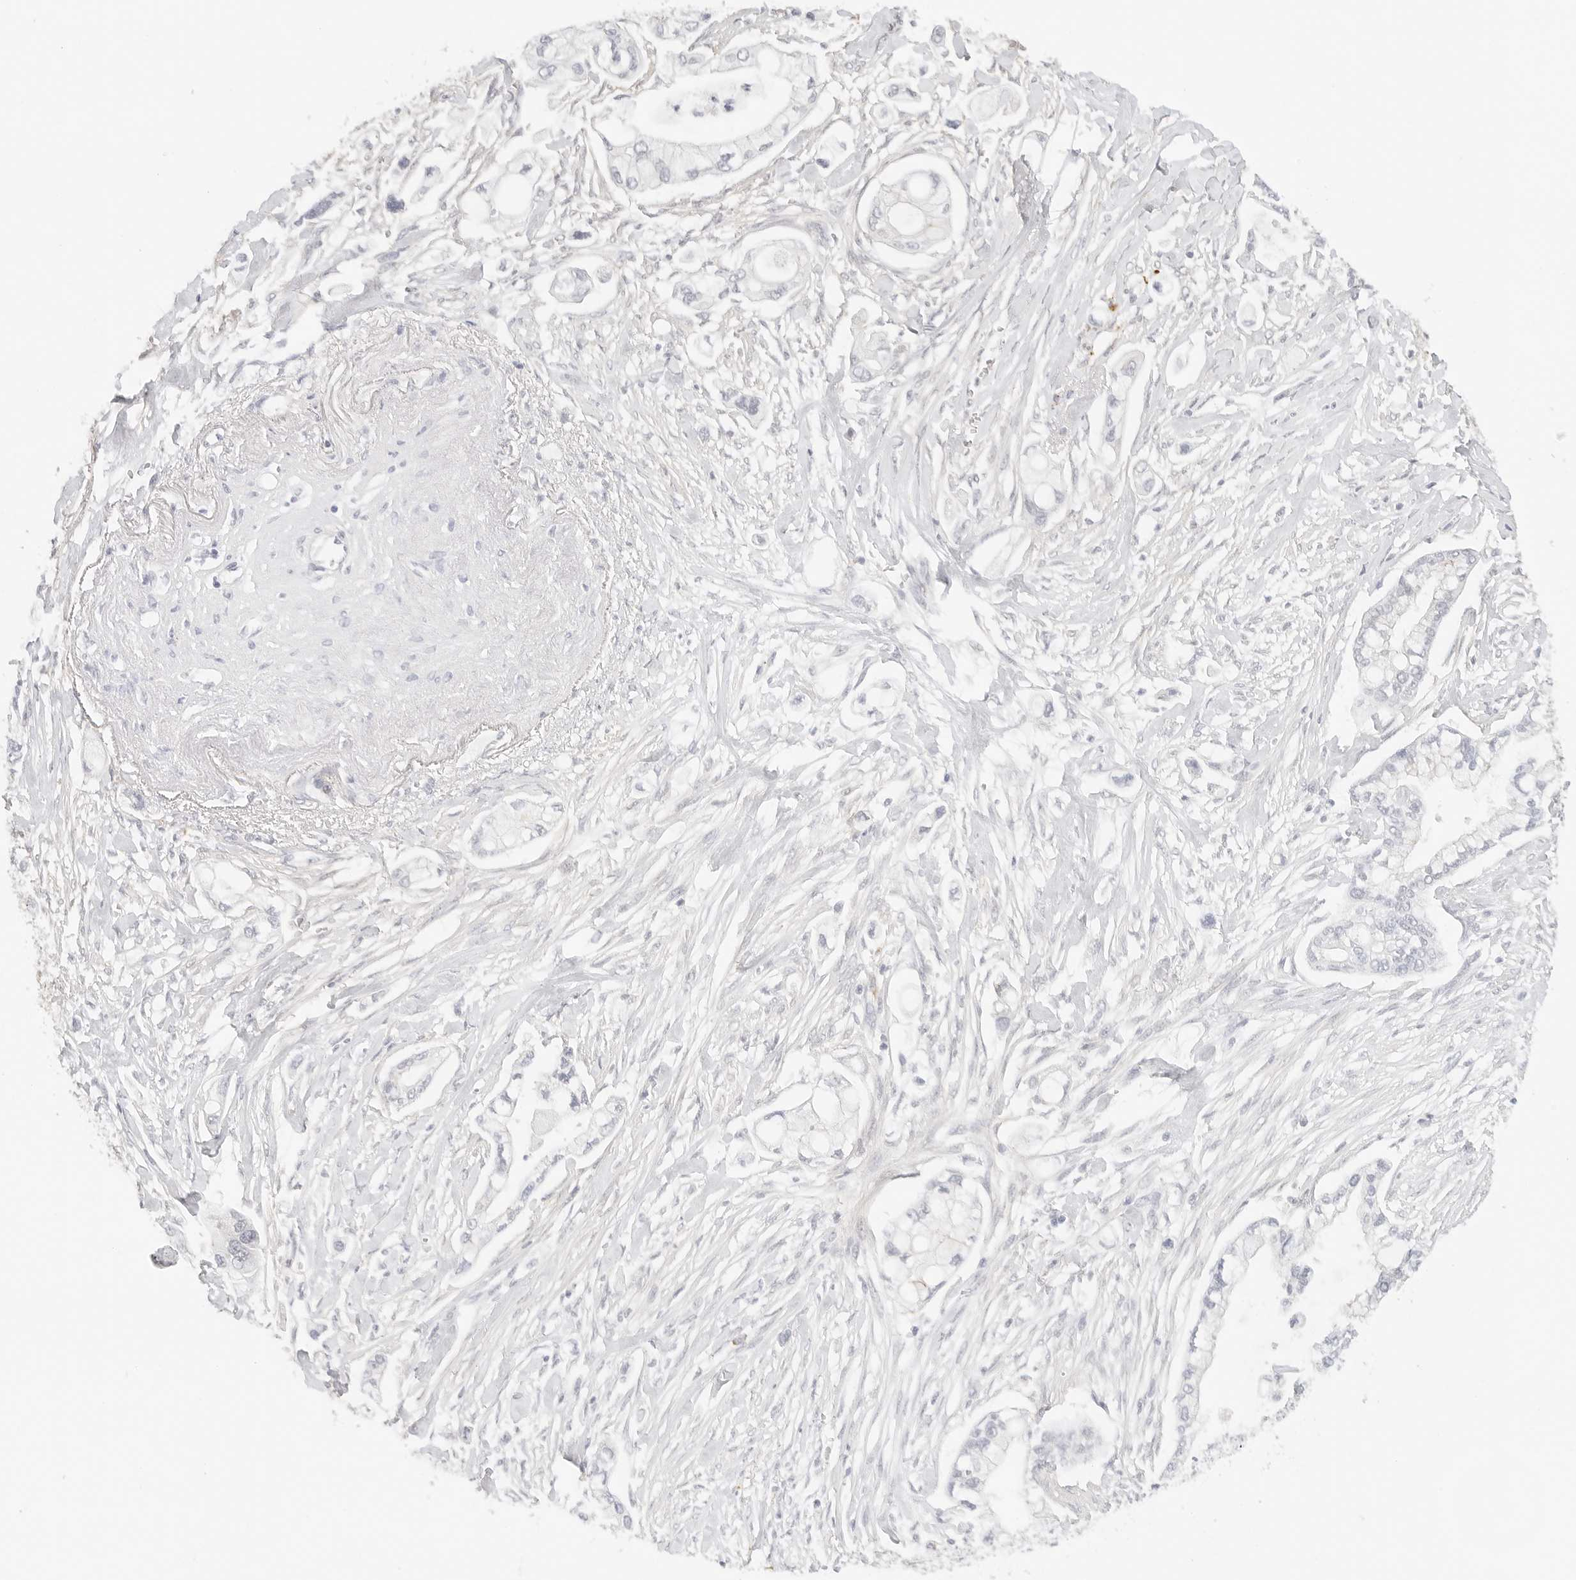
{"staining": {"intensity": "negative", "quantity": "none", "location": "none"}, "tissue": "pancreatic cancer", "cell_type": "Tumor cells", "image_type": "cancer", "snomed": [{"axis": "morphology", "description": "Adenocarcinoma, NOS"}, {"axis": "topography", "description": "Pancreas"}], "caption": "DAB (3,3'-diaminobenzidine) immunohistochemical staining of pancreatic cancer (adenocarcinoma) demonstrates no significant positivity in tumor cells.", "gene": "PCDH19", "patient": {"sex": "male", "age": 68}}